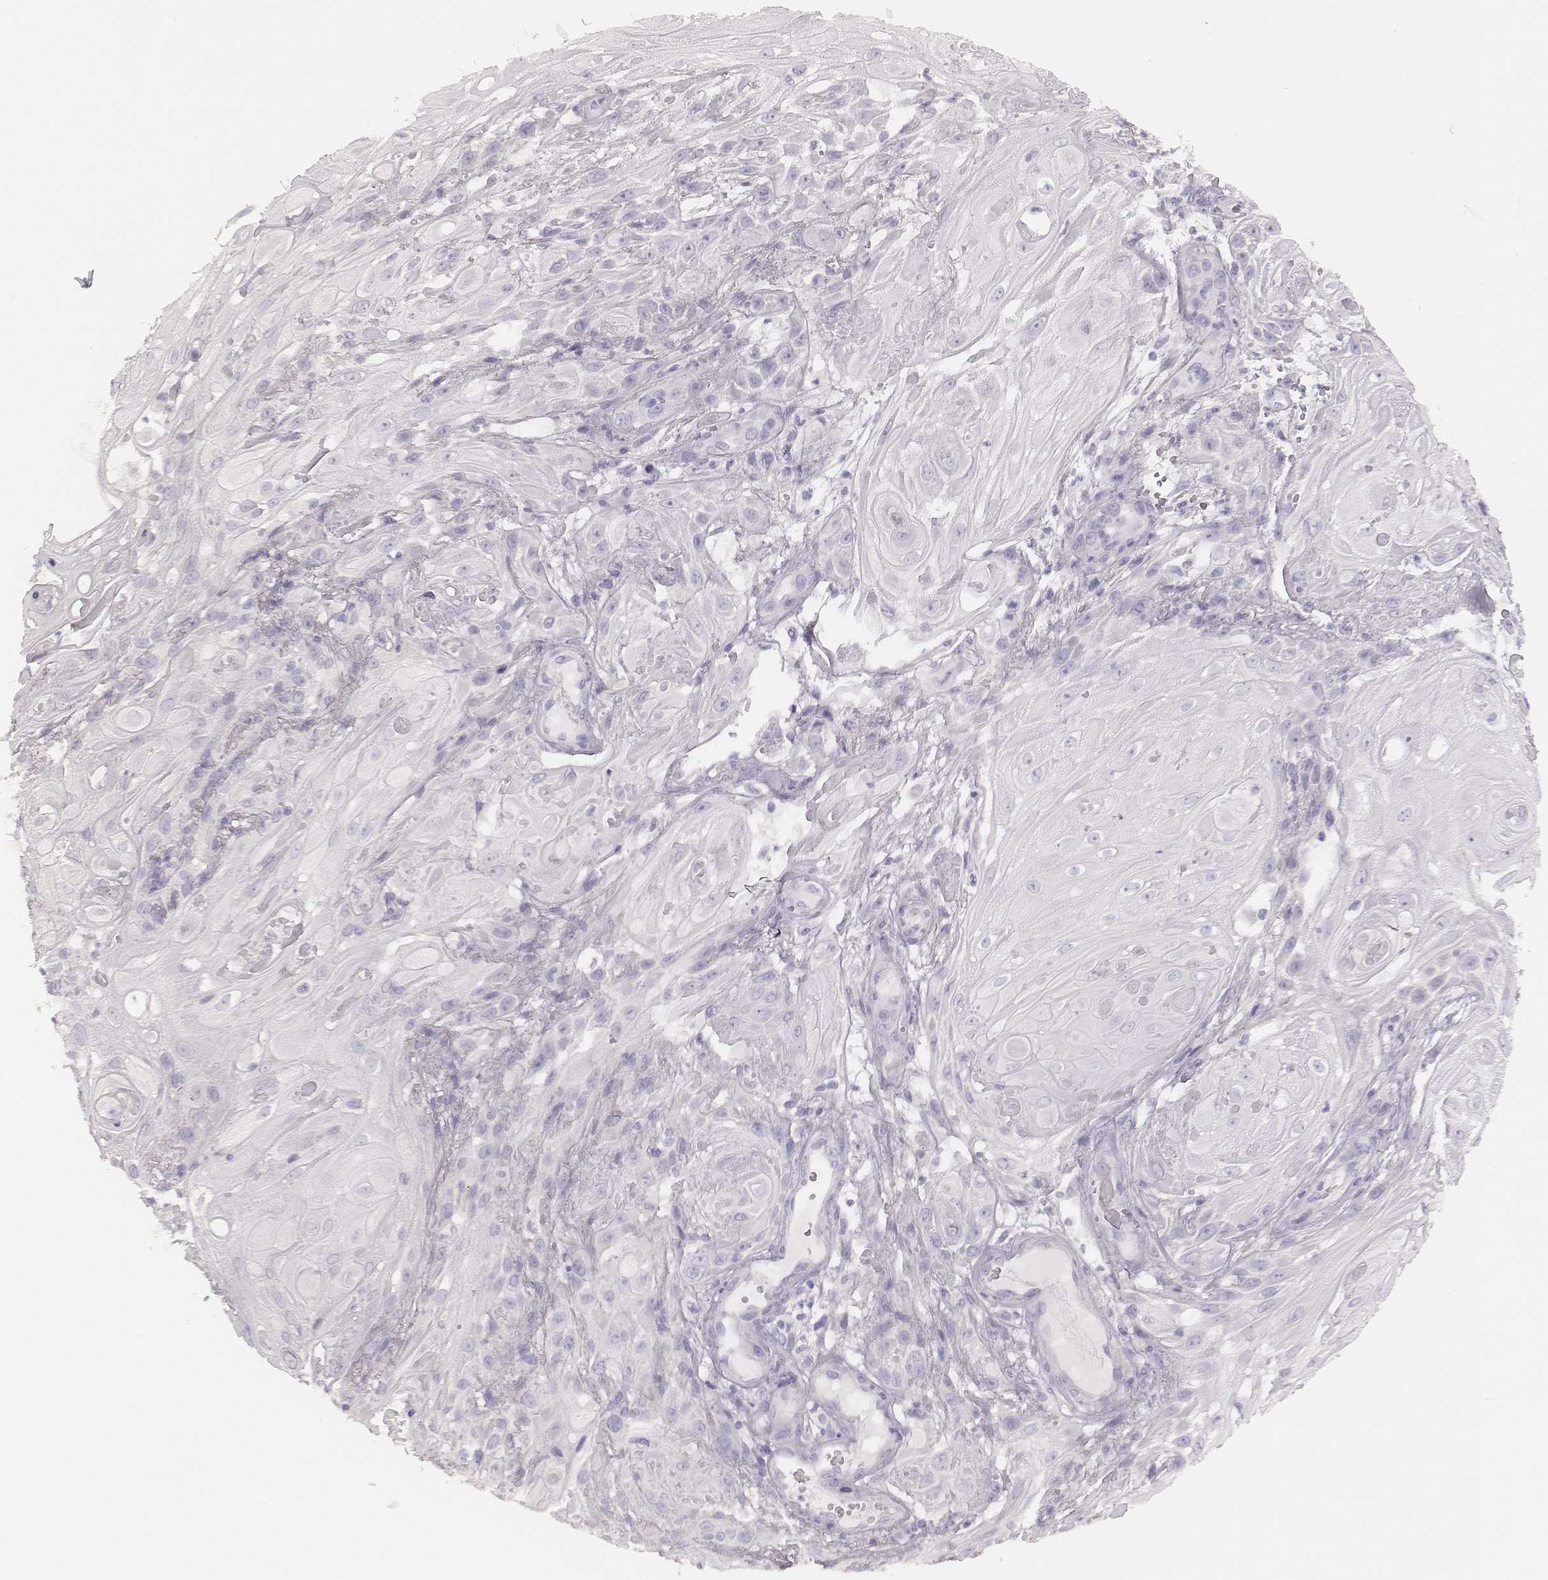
{"staining": {"intensity": "negative", "quantity": "none", "location": "none"}, "tissue": "skin cancer", "cell_type": "Tumor cells", "image_type": "cancer", "snomed": [{"axis": "morphology", "description": "Squamous cell carcinoma, NOS"}, {"axis": "topography", "description": "Skin"}], "caption": "Immunohistochemical staining of human skin cancer reveals no significant staining in tumor cells.", "gene": "GUCA1A", "patient": {"sex": "male", "age": 62}}